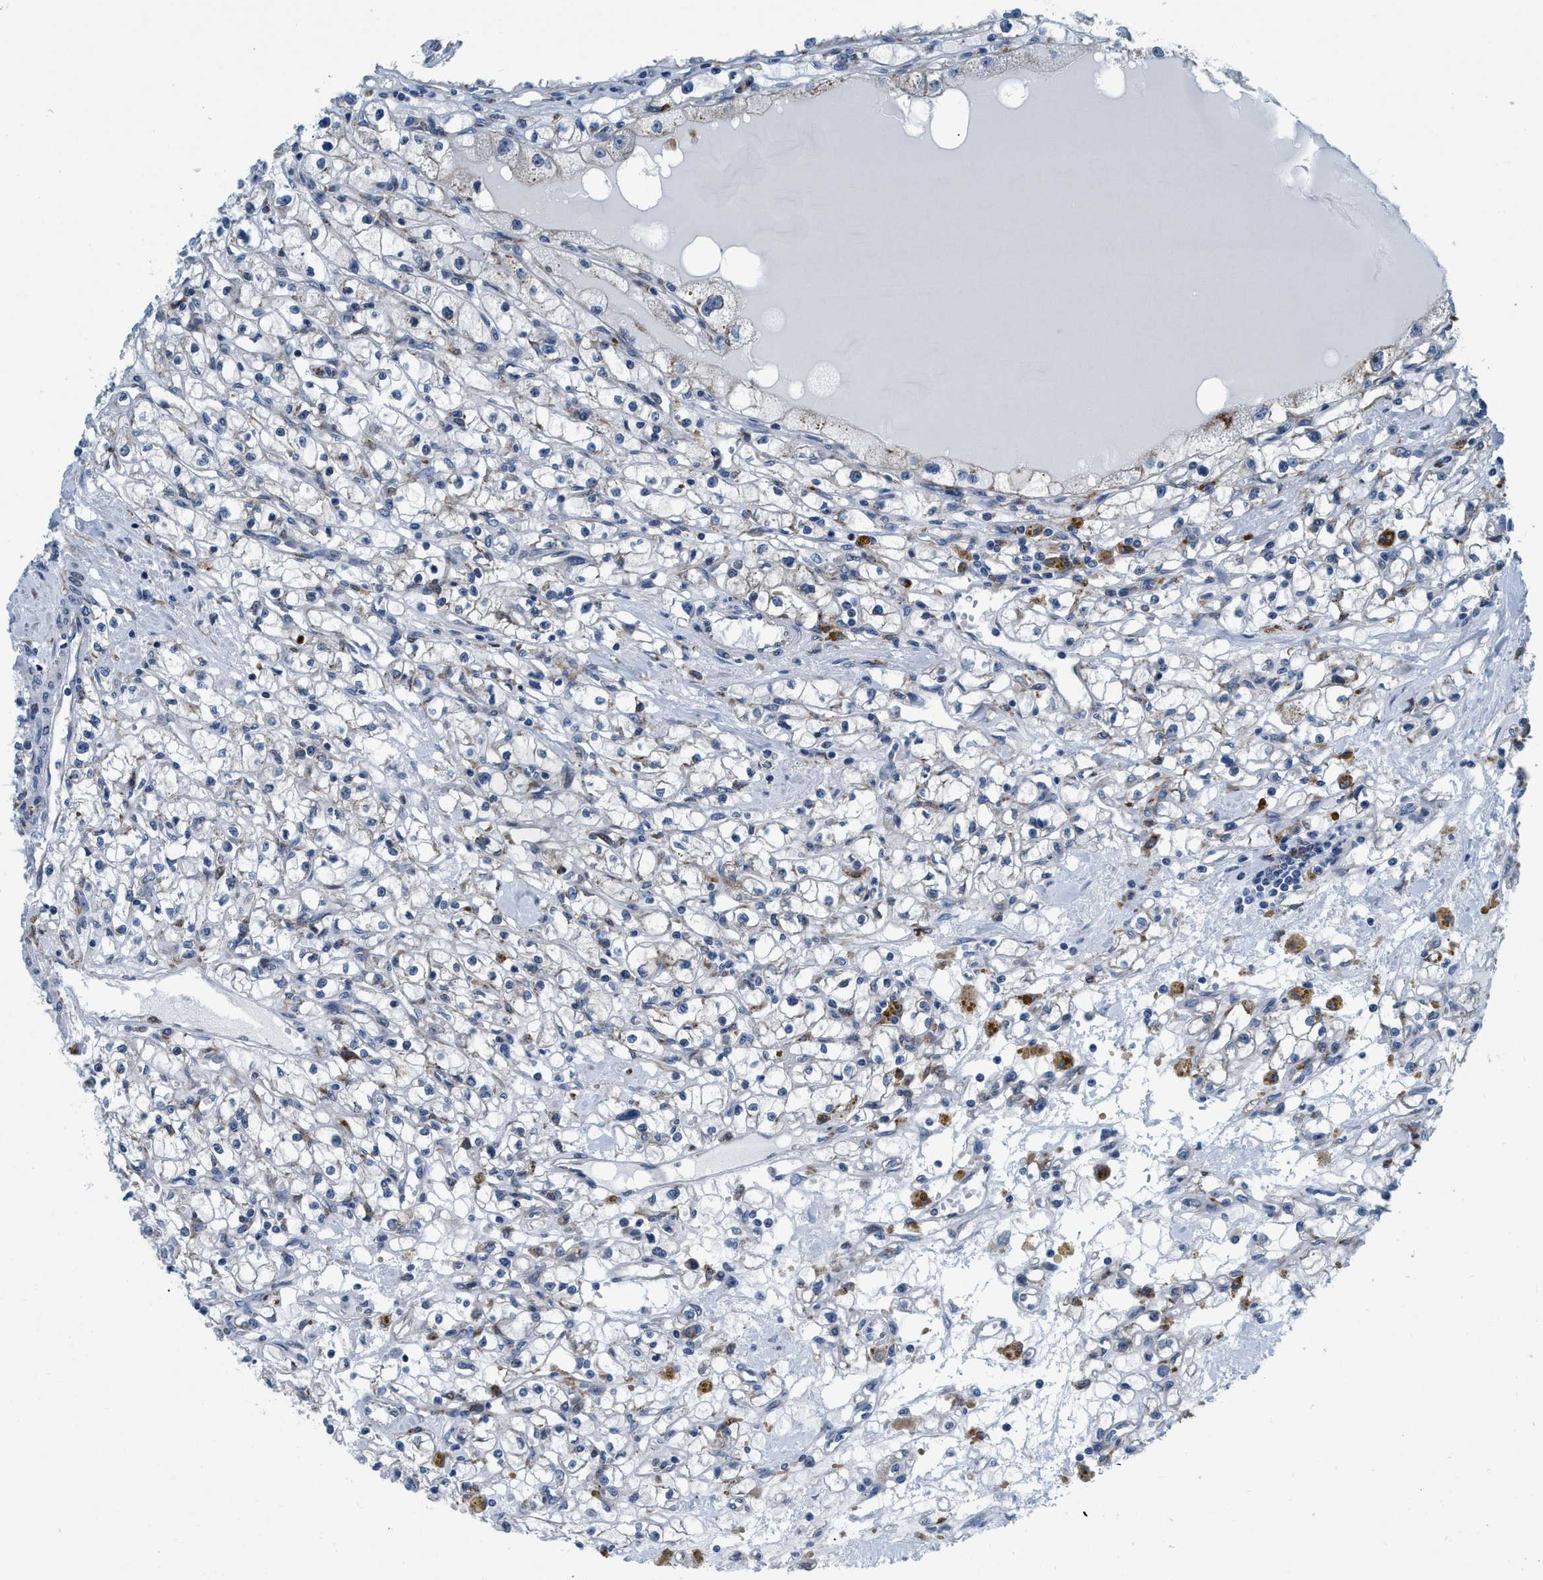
{"staining": {"intensity": "negative", "quantity": "none", "location": "none"}, "tissue": "renal cancer", "cell_type": "Tumor cells", "image_type": "cancer", "snomed": [{"axis": "morphology", "description": "Adenocarcinoma, NOS"}, {"axis": "topography", "description": "Kidney"}], "caption": "The micrograph reveals no staining of tumor cells in renal adenocarcinoma. The staining is performed using DAB (3,3'-diaminobenzidine) brown chromogen with nuclei counter-stained in using hematoxylin.", "gene": "ARMC9", "patient": {"sex": "male", "age": 56}}